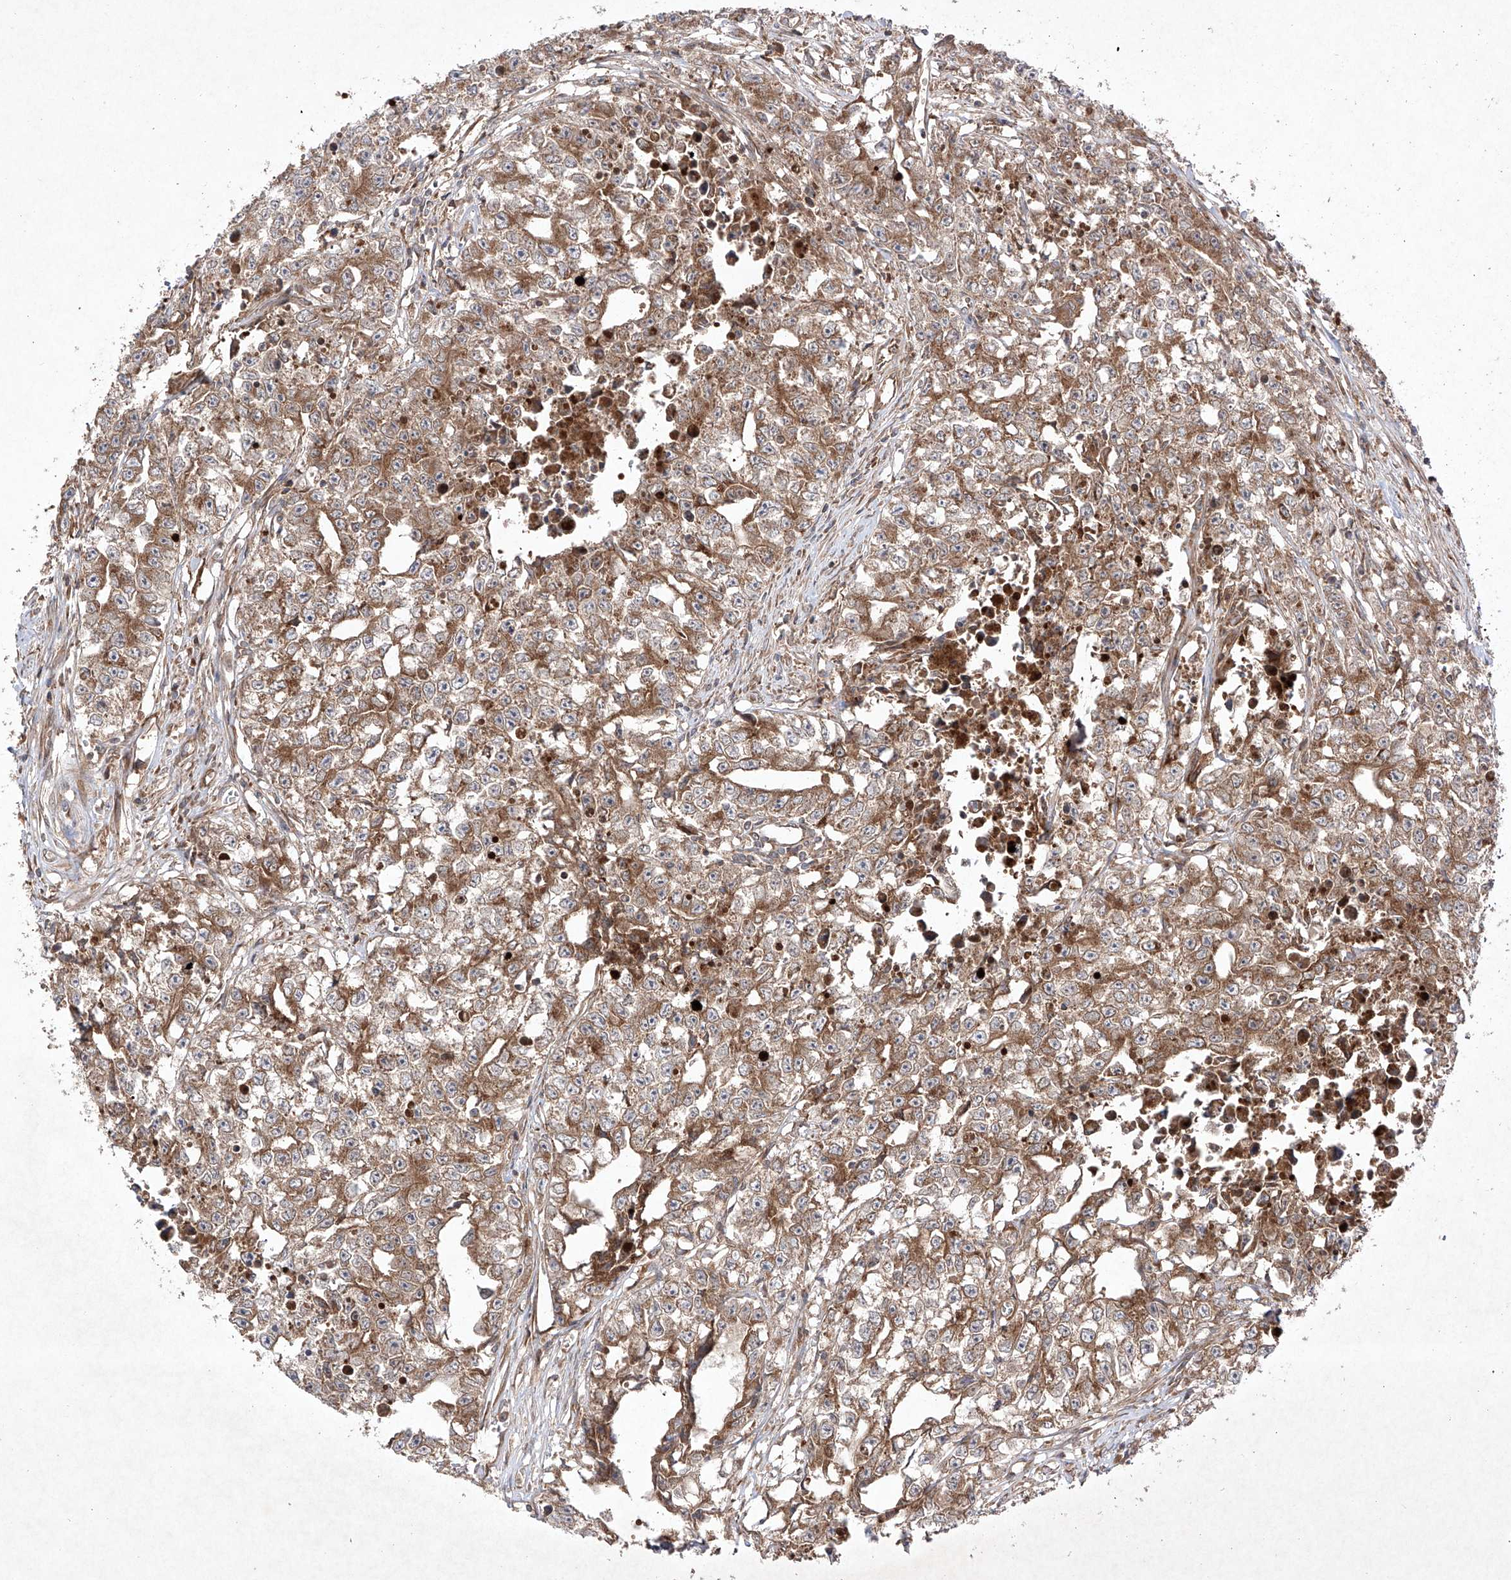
{"staining": {"intensity": "moderate", "quantity": ">75%", "location": "cytoplasmic/membranous"}, "tissue": "testis cancer", "cell_type": "Tumor cells", "image_type": "cancer", "snomed": [{"axis": "morphology", "description": "Seminoma, NOS"}, {"axis": "morphology", "description": "Carcinoma, Embryonal, NOS"}, {"axis": "topography", "description": "Testis"}], "caption": "Immunohistochemistry (IHC) photomicrograph of human testis embryonal carcinoma stained for a protein (brown), which displays medium levels of moderate cytoplasmic/membranous positivity in about >75% of tumor cells.", "gene": "YKT6", "patient": {"sex": "male", "age": 43}}